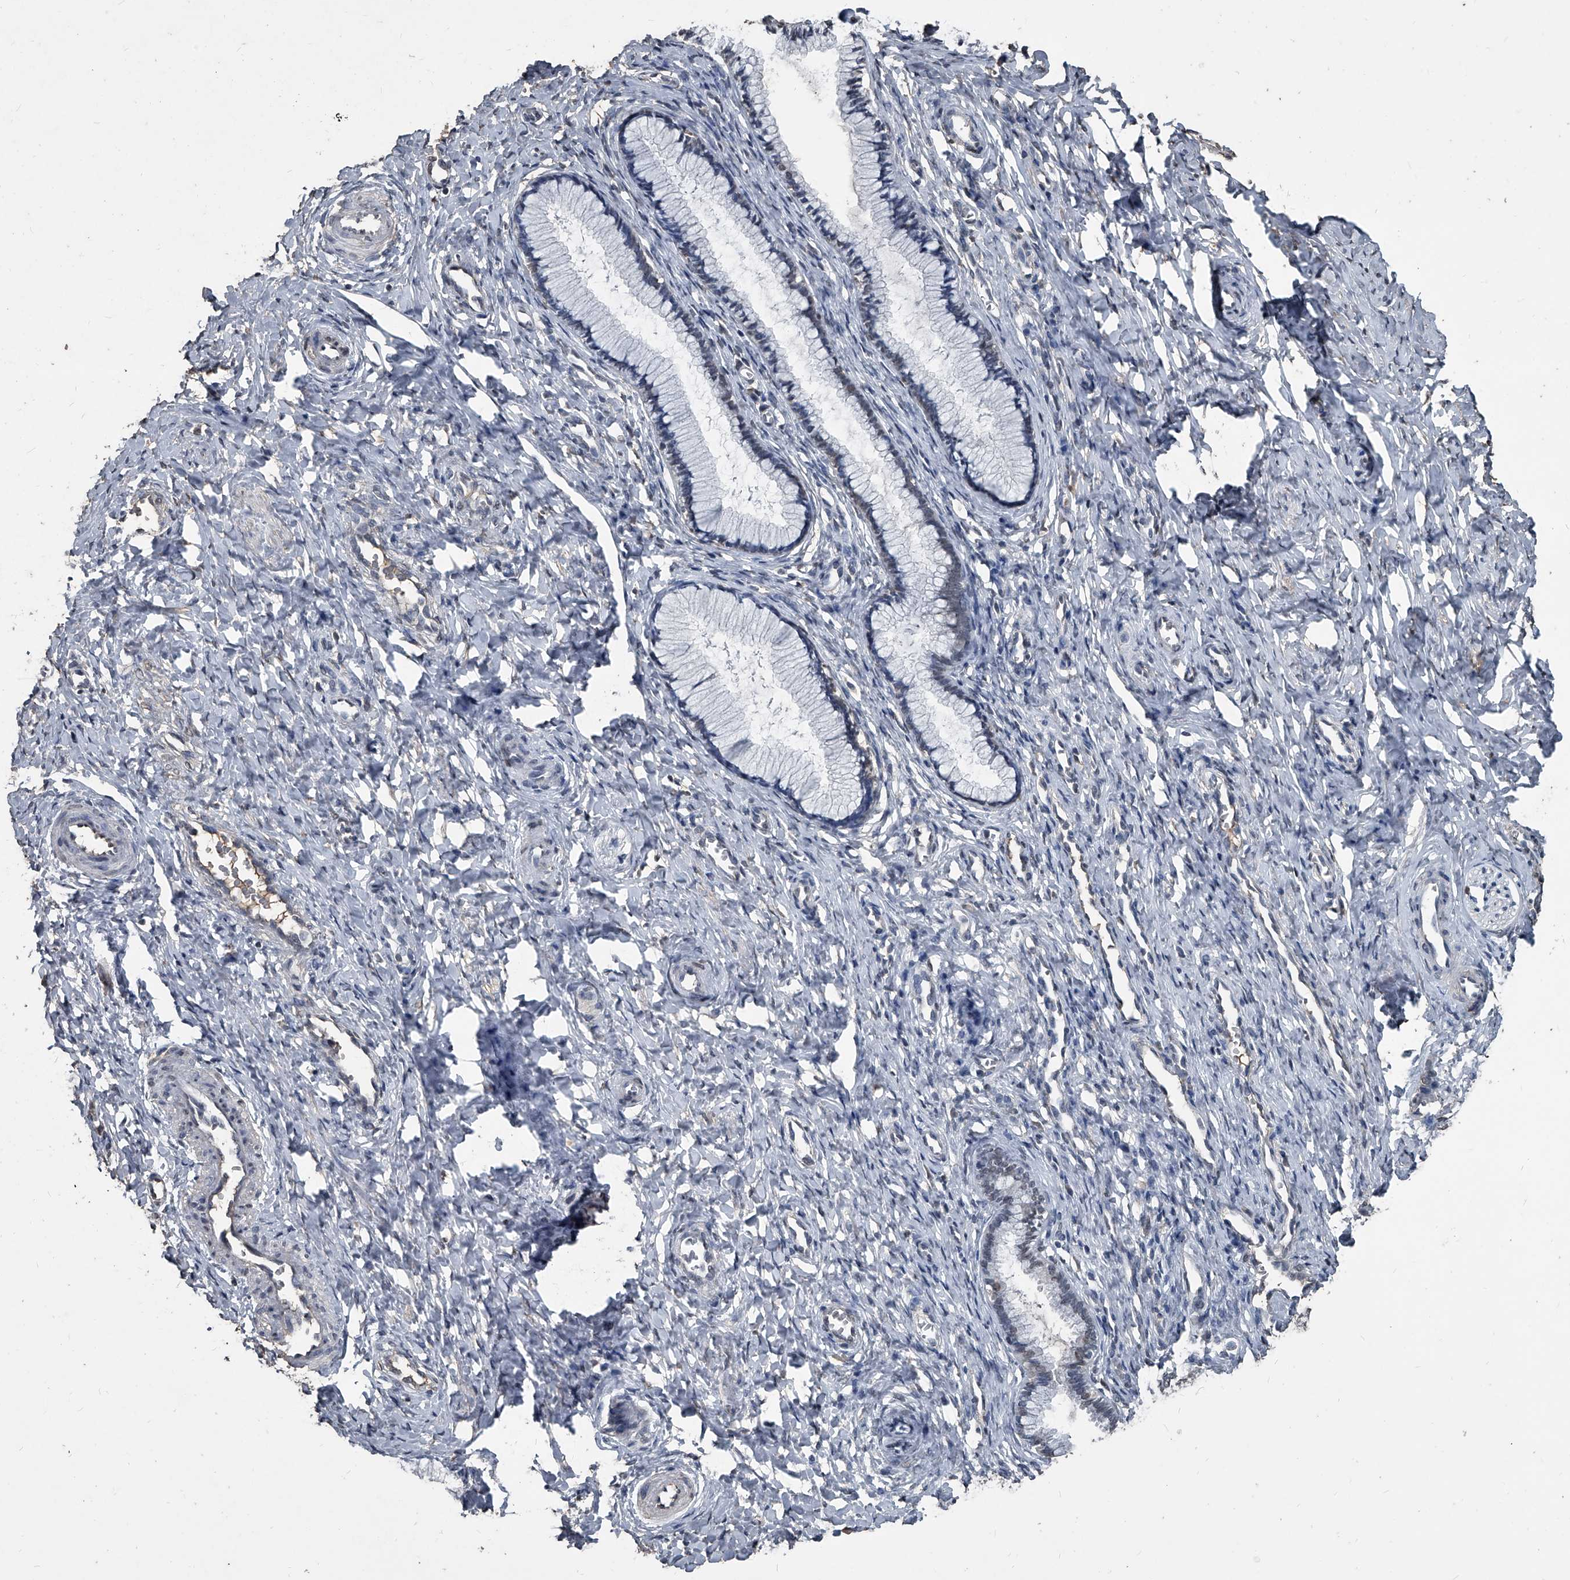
{"staining": {"intensity": "weak", "quantity": "<25%", "location": "nuclear"}, "tissue": "cervix", "cell_type": "Glandular cells", "image_type": "normal", "snomed": [{"axis": "morphology", "description": "Normal tissue, NOS"}, {"axis": "topography", "description": "Cervix"}], "caption": "Immunohistochemistry (IHC) photomicrograph of benign cervix: human cervix stained with DAB shows no significant protein expression in glandular cells.", "gene": "MATR3", "patient": {"sex": "female", "age": 27}}